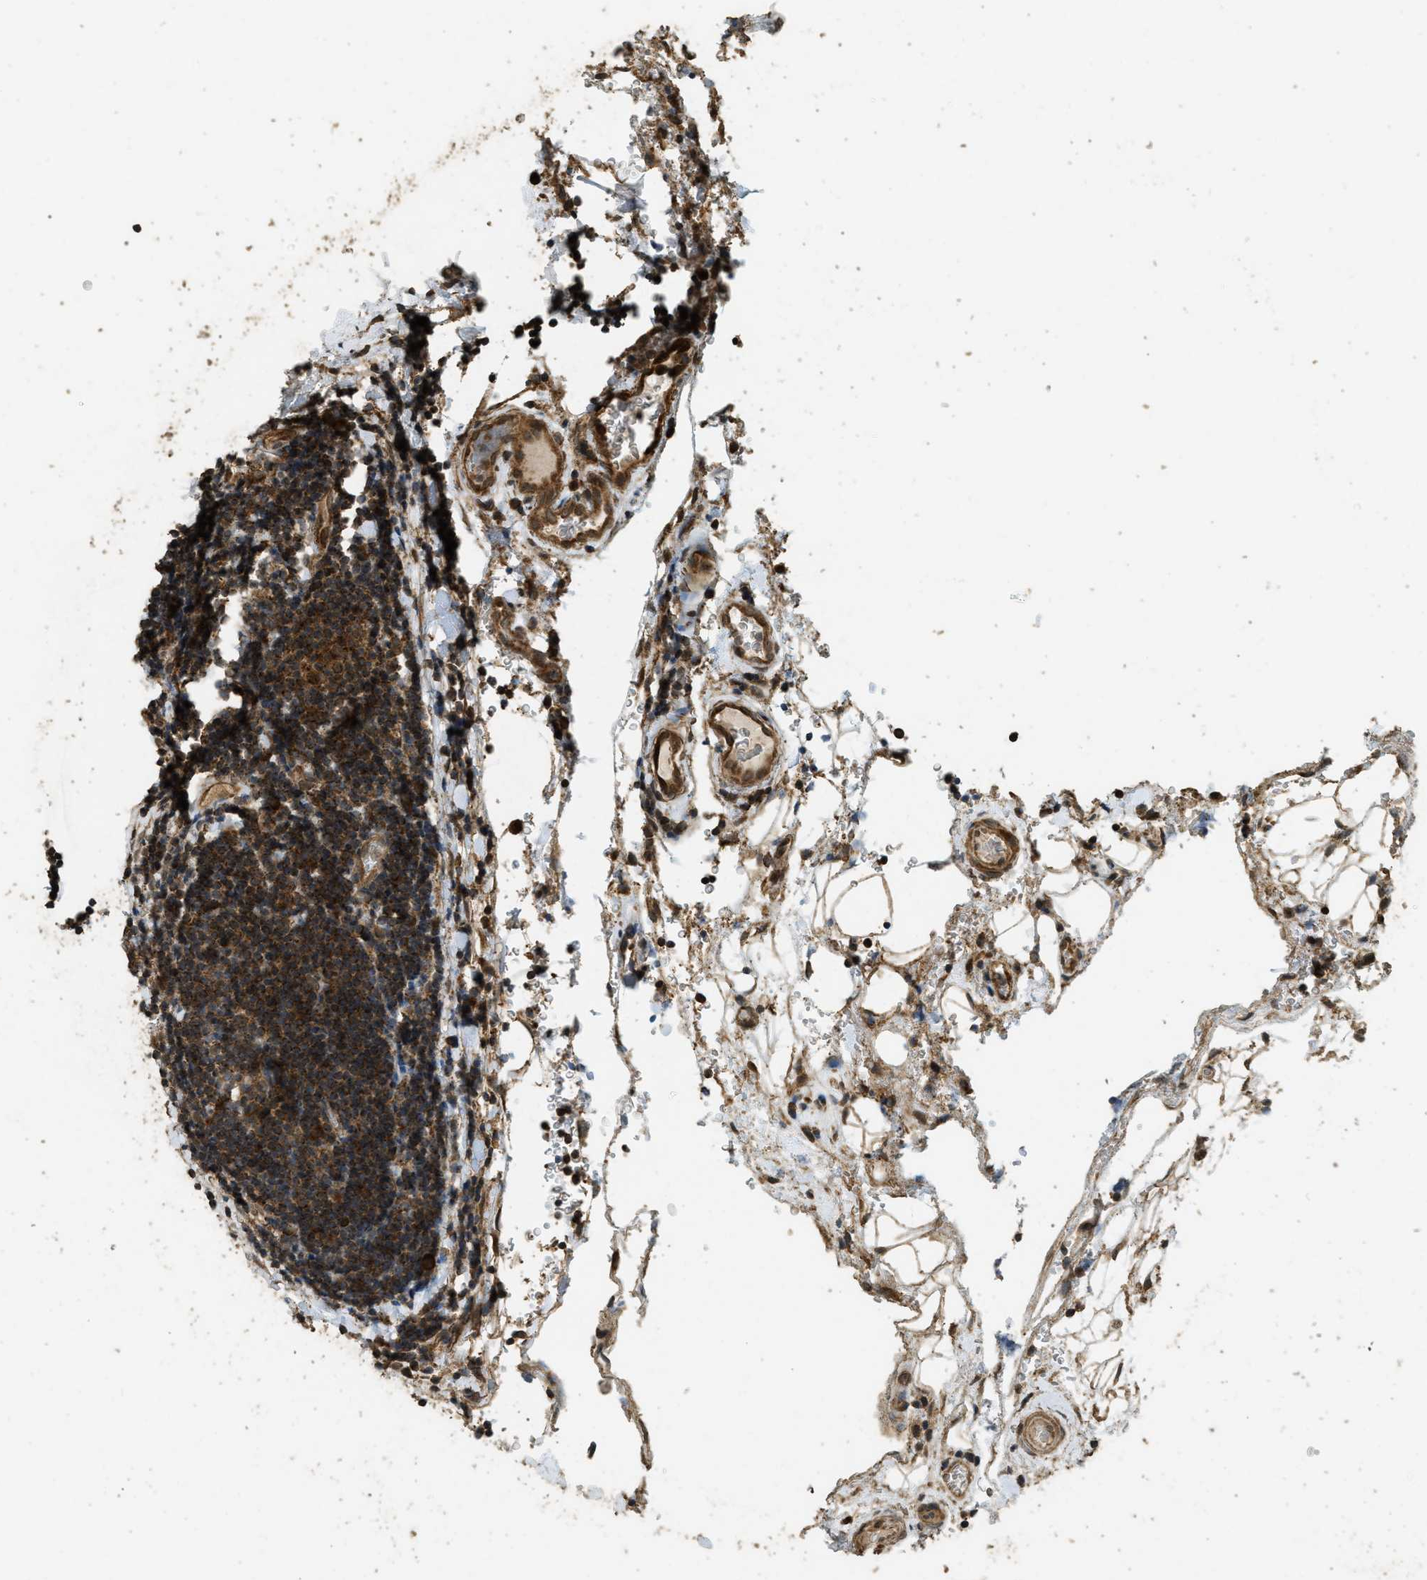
{"staining": {"intensity": "strong", "quantity": ">75%", "location": "cytoplasmic/membranous"}, "tissue": "lymphoma", "cell_type": "Tumor cells", "image_type": "cancer", "snomed": [{"axis": "morphology", "description": "Malignant lymphoma, non-Hodgkin's type, Low grade"}, {"axis": "topography", "description": "Lymph node"}], "caption": "About >75% of tumor cells in human malignant lymphoma, non-Hodgkin's type (low-grade) reveal strong cytoplasmic/membranous protein positivity as visualized by brown immunohistochemical staining.", "gene": "CTPS1", "patient": {"sex": "male", "age": 83}}